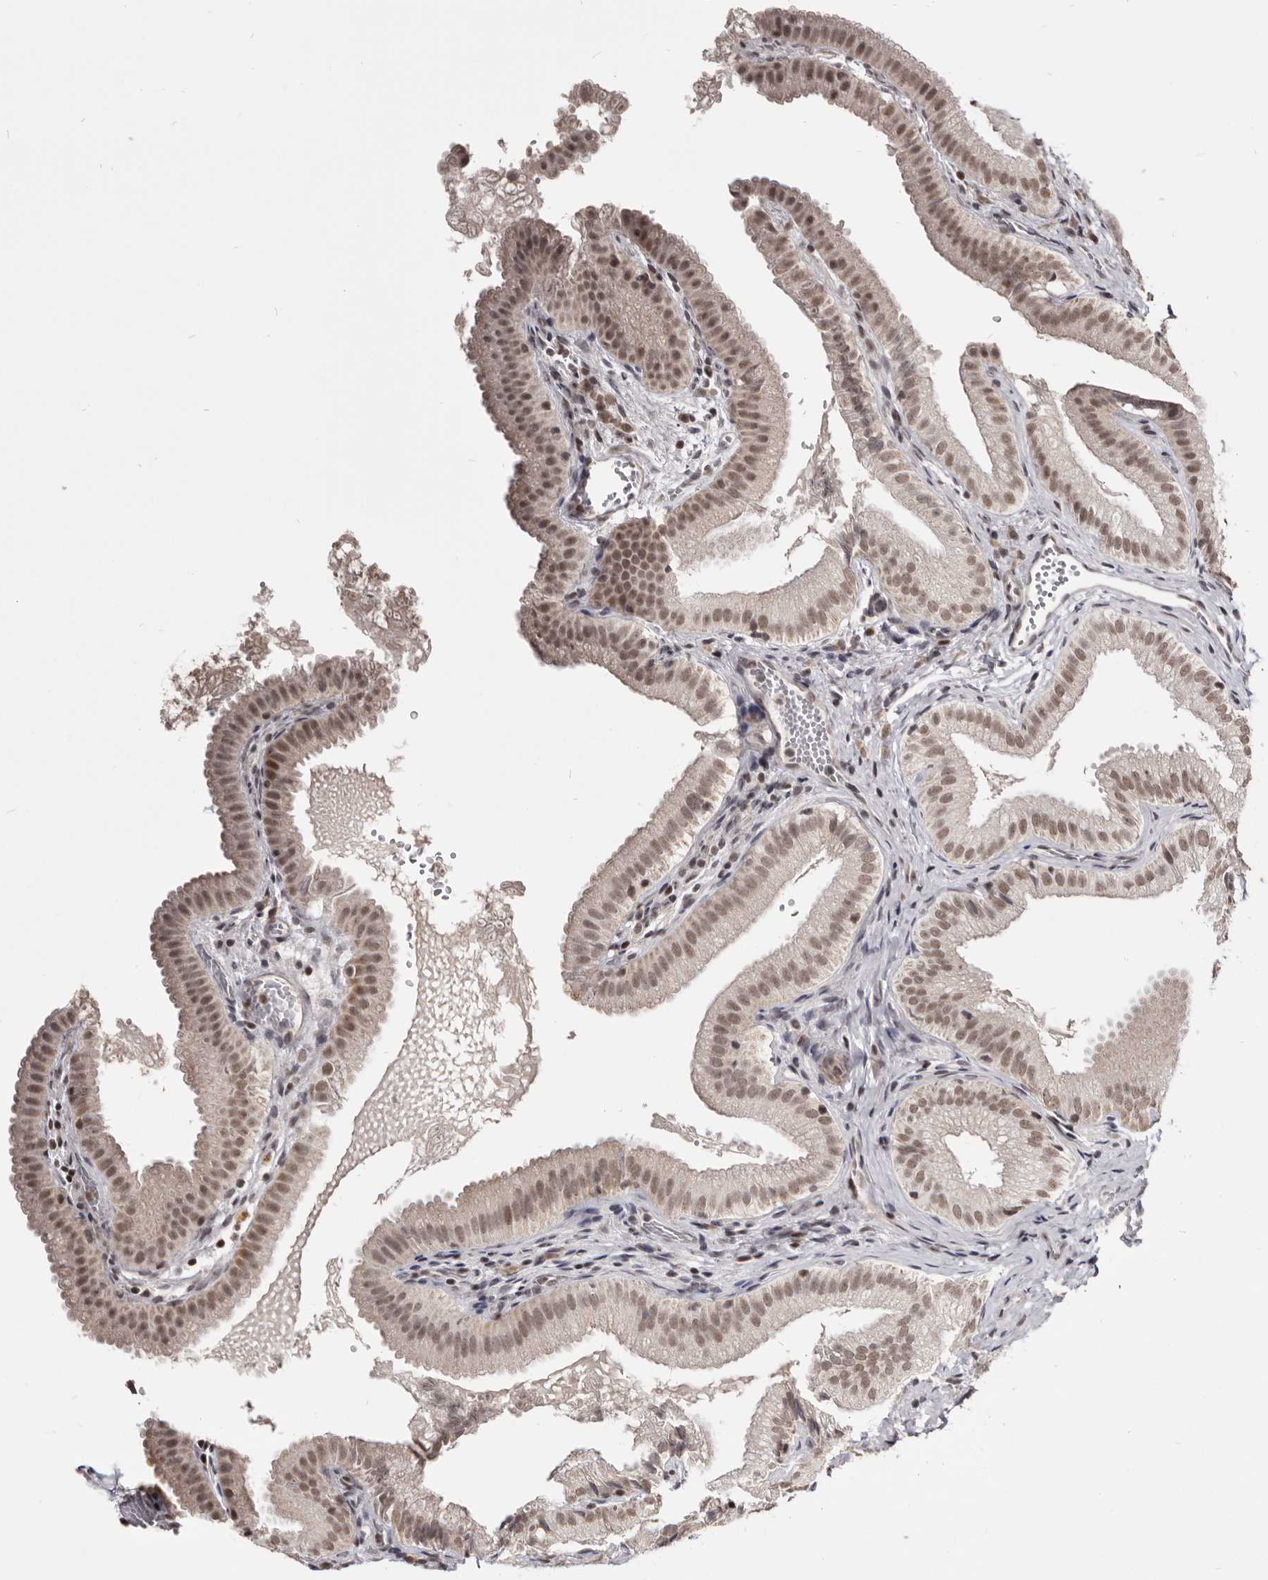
{"staining": {"intensity": "moderate", "quantity": ">75%", "location": "nuclear"}, "tissue": "gallbladder", "cell_type": "Glandular cells", "image_type": "normal", "snomed": [{"axis": "morphology", "description": "Normal tissue, NOS"}, {"axis": "topography", "description": "Gallbladder"}], "caption": "Immunohistochemical staining of unremarkable gallbladder reveals >75% levels of moderate nuclear protein expression in approximately >75% of glandular cells. The staining is performed using DAB (3,3'-diaminobenzidine) brown chromogen to label protein expression. The nuclei are counter-stained blue using hematoxylin.", "gene": "THUMPD1", "patient": {"sex": "female", "age": 30}}